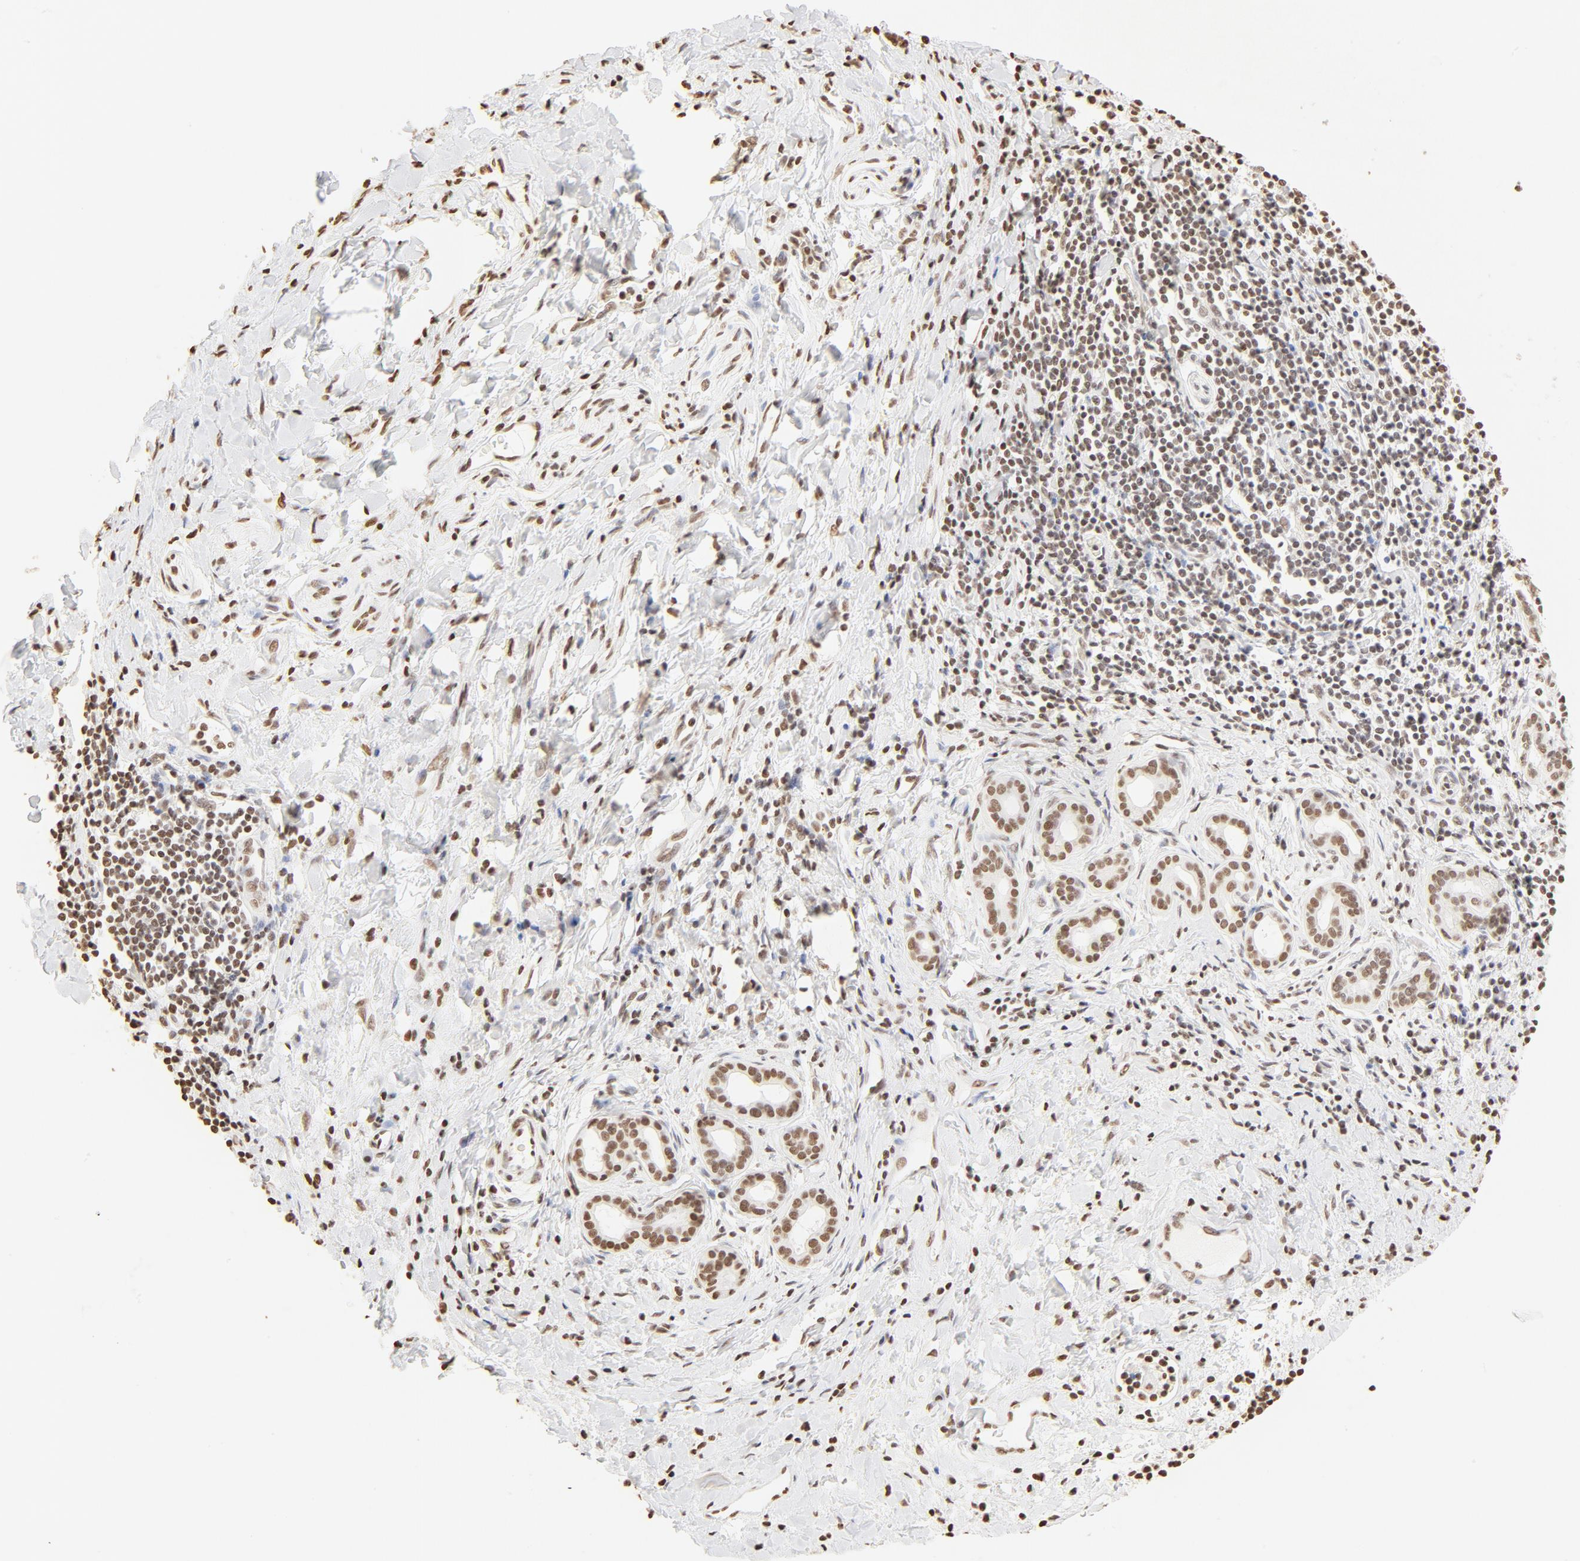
{"staining": {"intensity": "weak", "quantity": ">75%", "location": "cytoplasmic/membranous,nuclear"}, "tissue": "liver cancer", "cell_type": "Tumor cells", "image_type": "cancer", "snomed": [{"axis": "morphology", "description": "Cholangiocarcinoma"}, {"axis": "topography", "description": "Liver"}], "caption": "Liver cancer (cholangiocarcinoma) stained with a brown dye displays weak cytoplasmic/membranous and nuclear positive positivity in approximately >75% of tumor cells.", "gene": "ZNF540", "patient": {"sex": "male", "age": 57}}